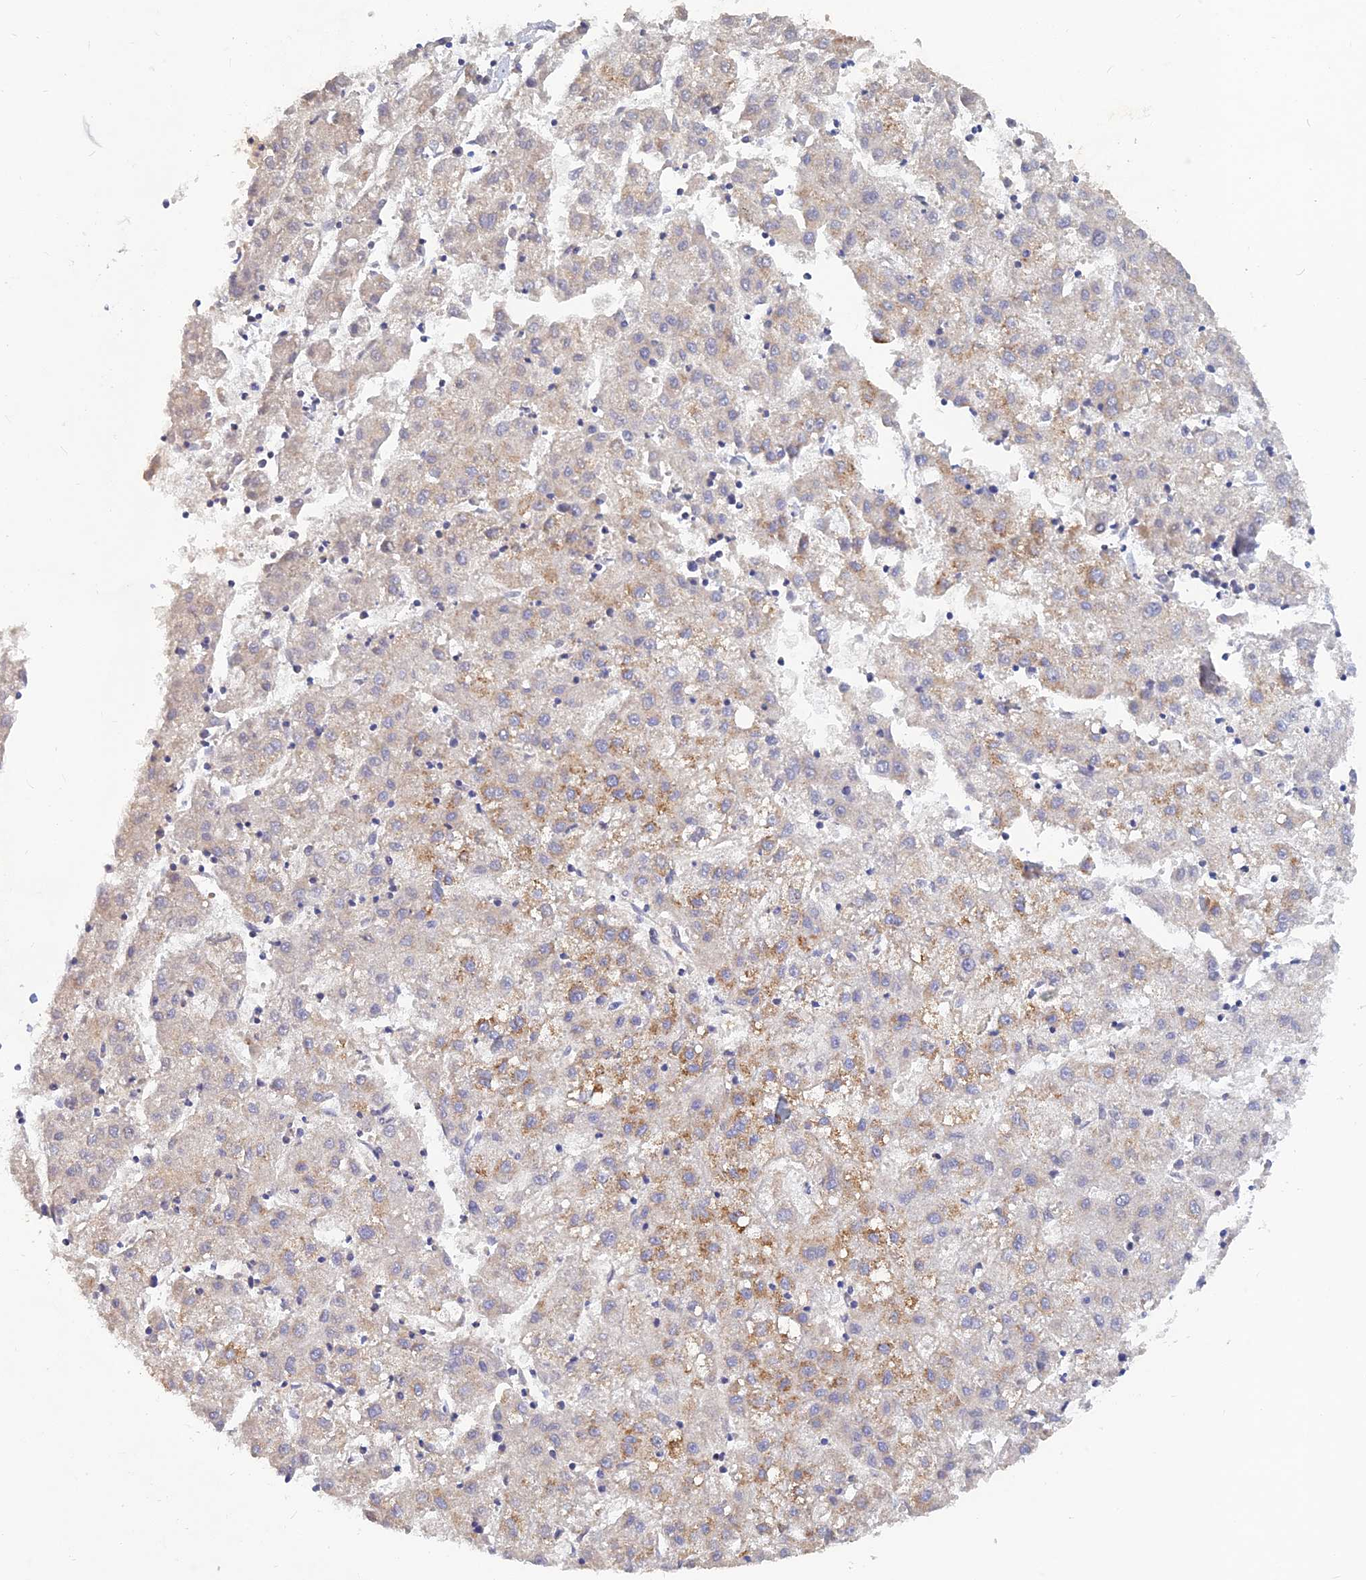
{"staining": {"intensity": "moderate", "quantity": "<25%", "location": "cytoplasmic/membranous"}, "tissue": "liver cancer", "cell_type": "Tumor cells", "image_type": "cancer", "snomed": [{"axis": "morphology", "description": "Carcinoma, Hepatocellular, NOS"}, {"axis": "topography", "description": "Liver"}], "caption": "Immunohistochemistry (IHC) of human liver cancer (hepatocellular carcinoma) shows low levels of moderate cytoplasmic/membranous positivity in approximately <25% of tumor cells.", "gene": "CACNA1B", "patient": {"sex": "male", "age": 72}}